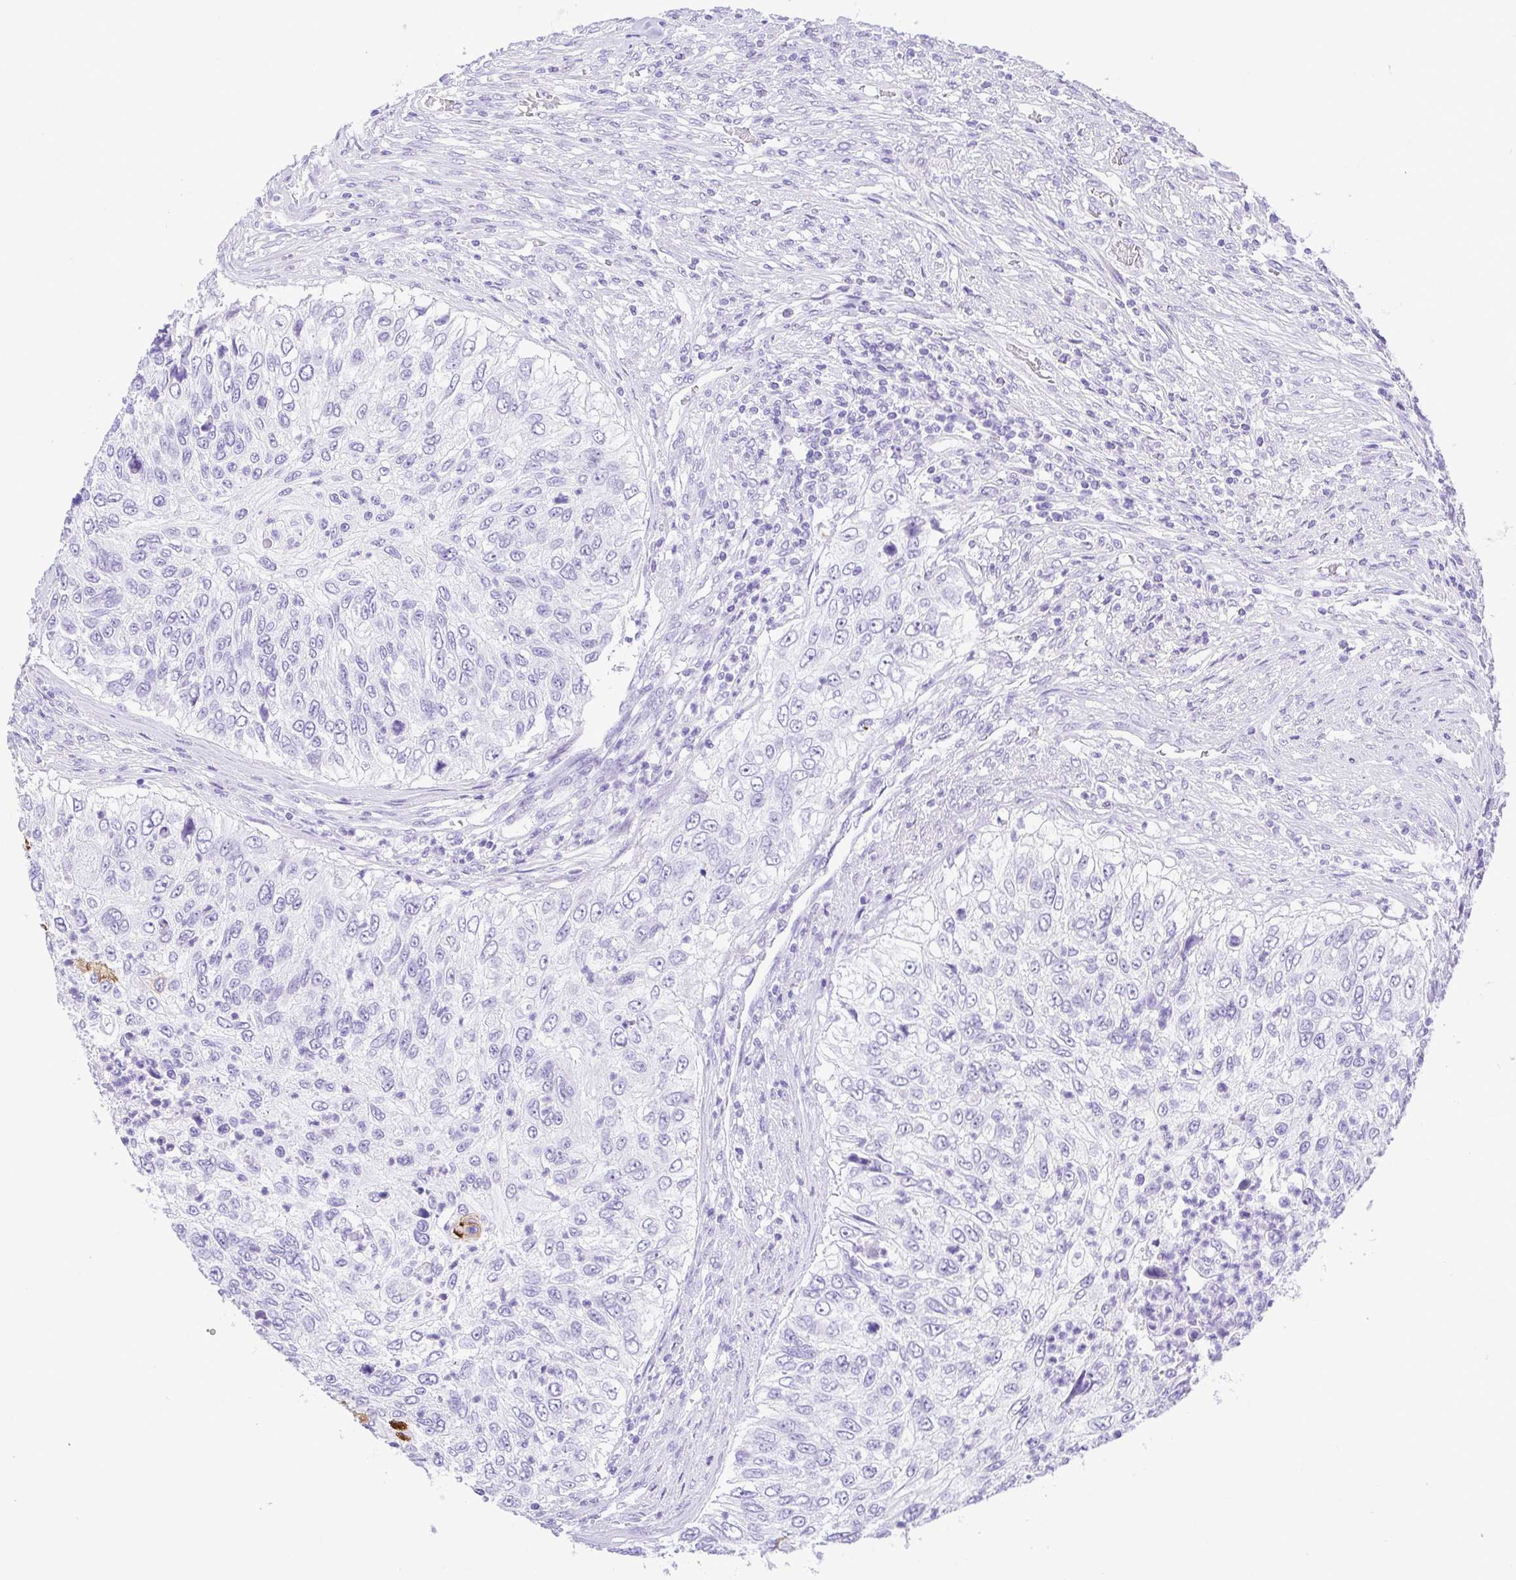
{"staining": {"intensity": "negative", "quantity": "none", "location": "none"}, "tissue": "urothelial cancer", "cell_type": "Tumor cells", "image_type": "cancer", "snomed": [{"axis": "morphology", "description": "Urothelial carcinoma, High grade"}, {"axis": "topography", "description": "Urinary bladder"}], "caption": "This is an IHC histopathology image of urothelial cancer. There is no staining in tumor cells.", "gene": "CDSN", "patient": {"sex": "female", "age": 60}}